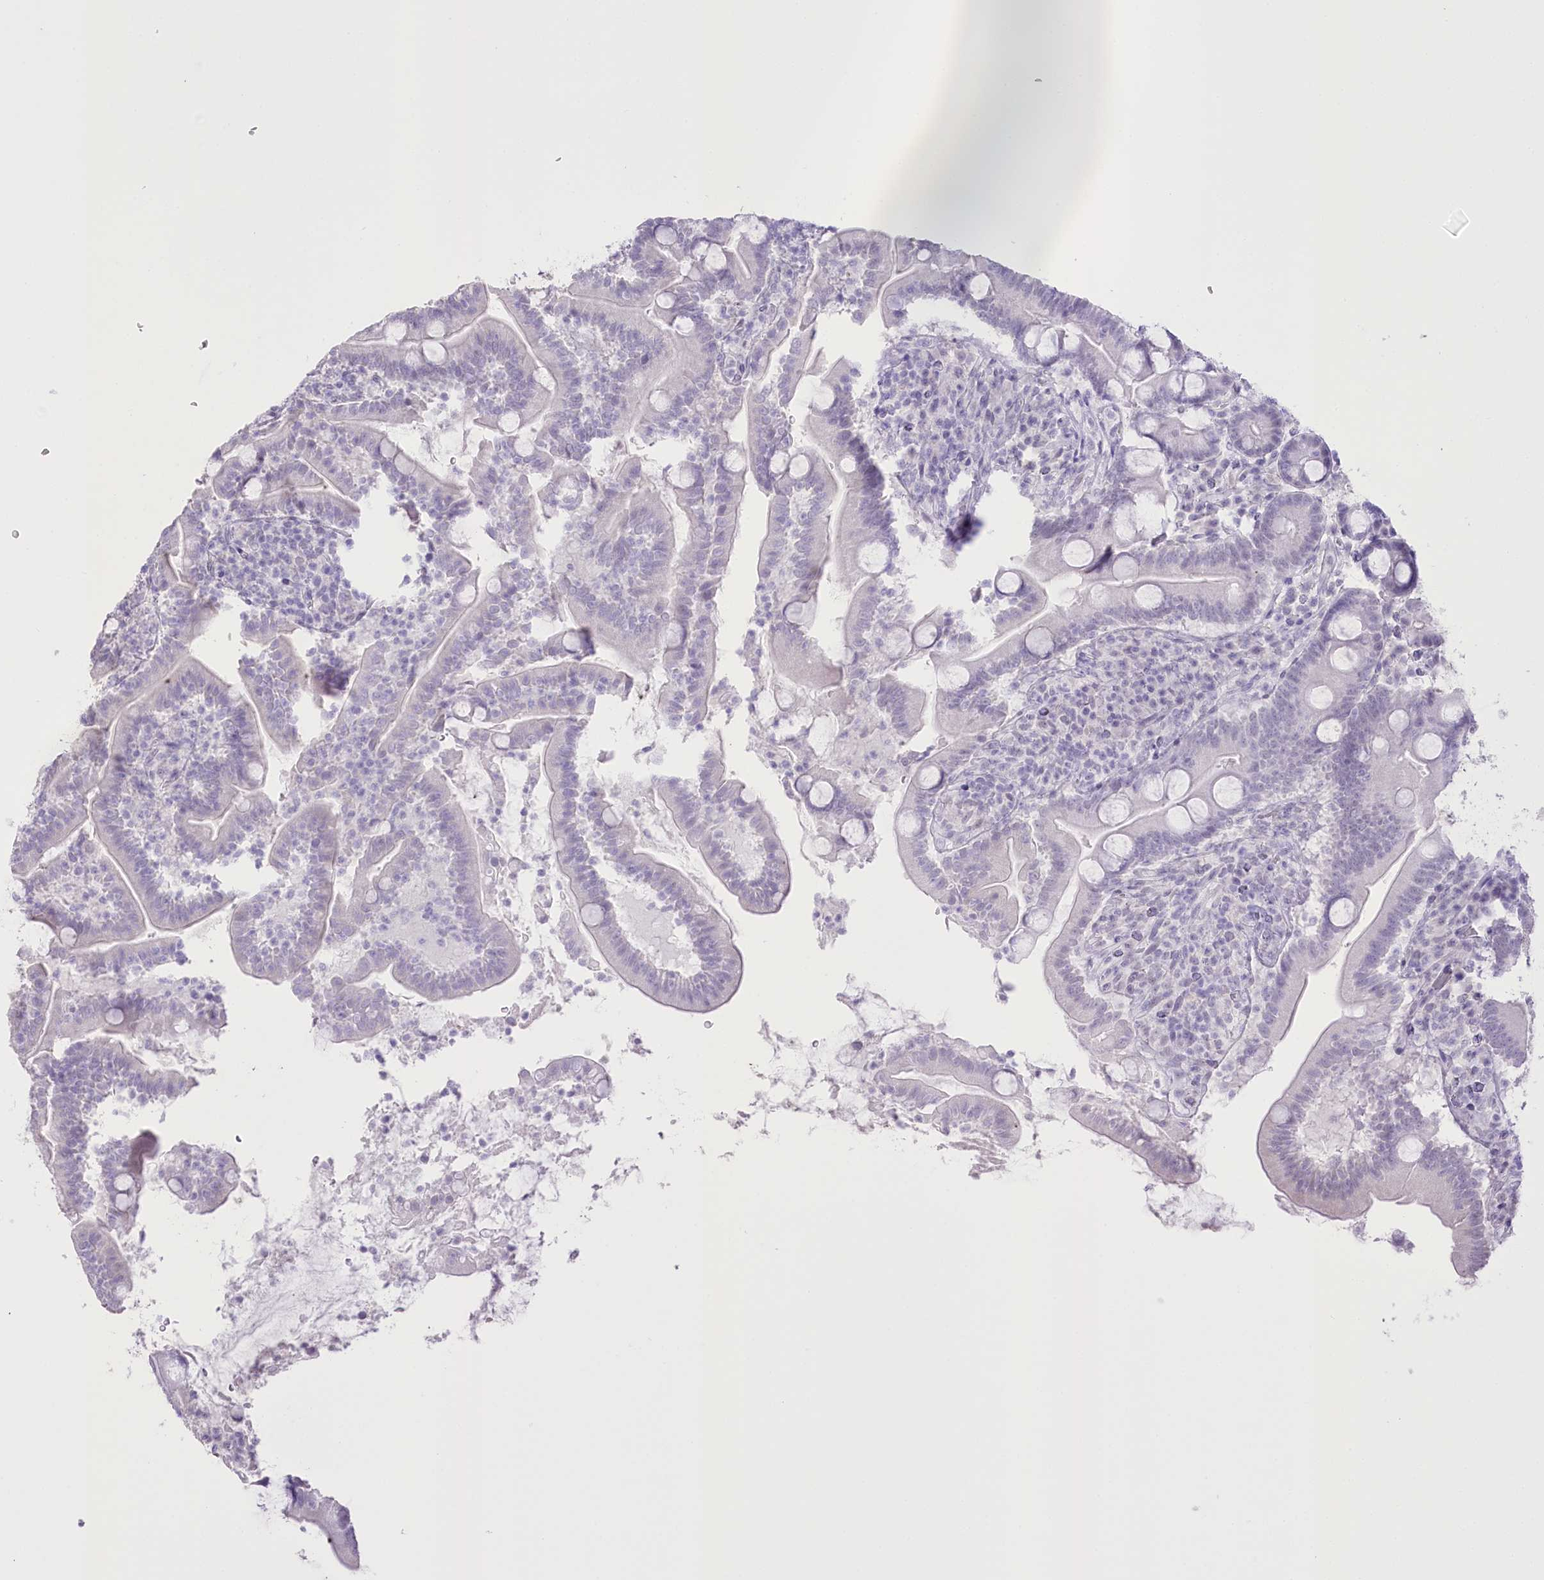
{"staining": {"intensity": "negative", "quantity": "none", "location": "none"}, "tissue": "duodenum", "cell_type": "Glandular cells", "image_type": "normal", "snomed": [{"axis": "morphology", "description": "Normal tissue, NOS"}, {"axis": "topography", "description": "Duodenum"}], "caption": "The IHC micrograph has no significant positivity in glandular cells of duodenum.", "gene": "SLC39A10", "patient": {"sex": "male", "age": 35}}